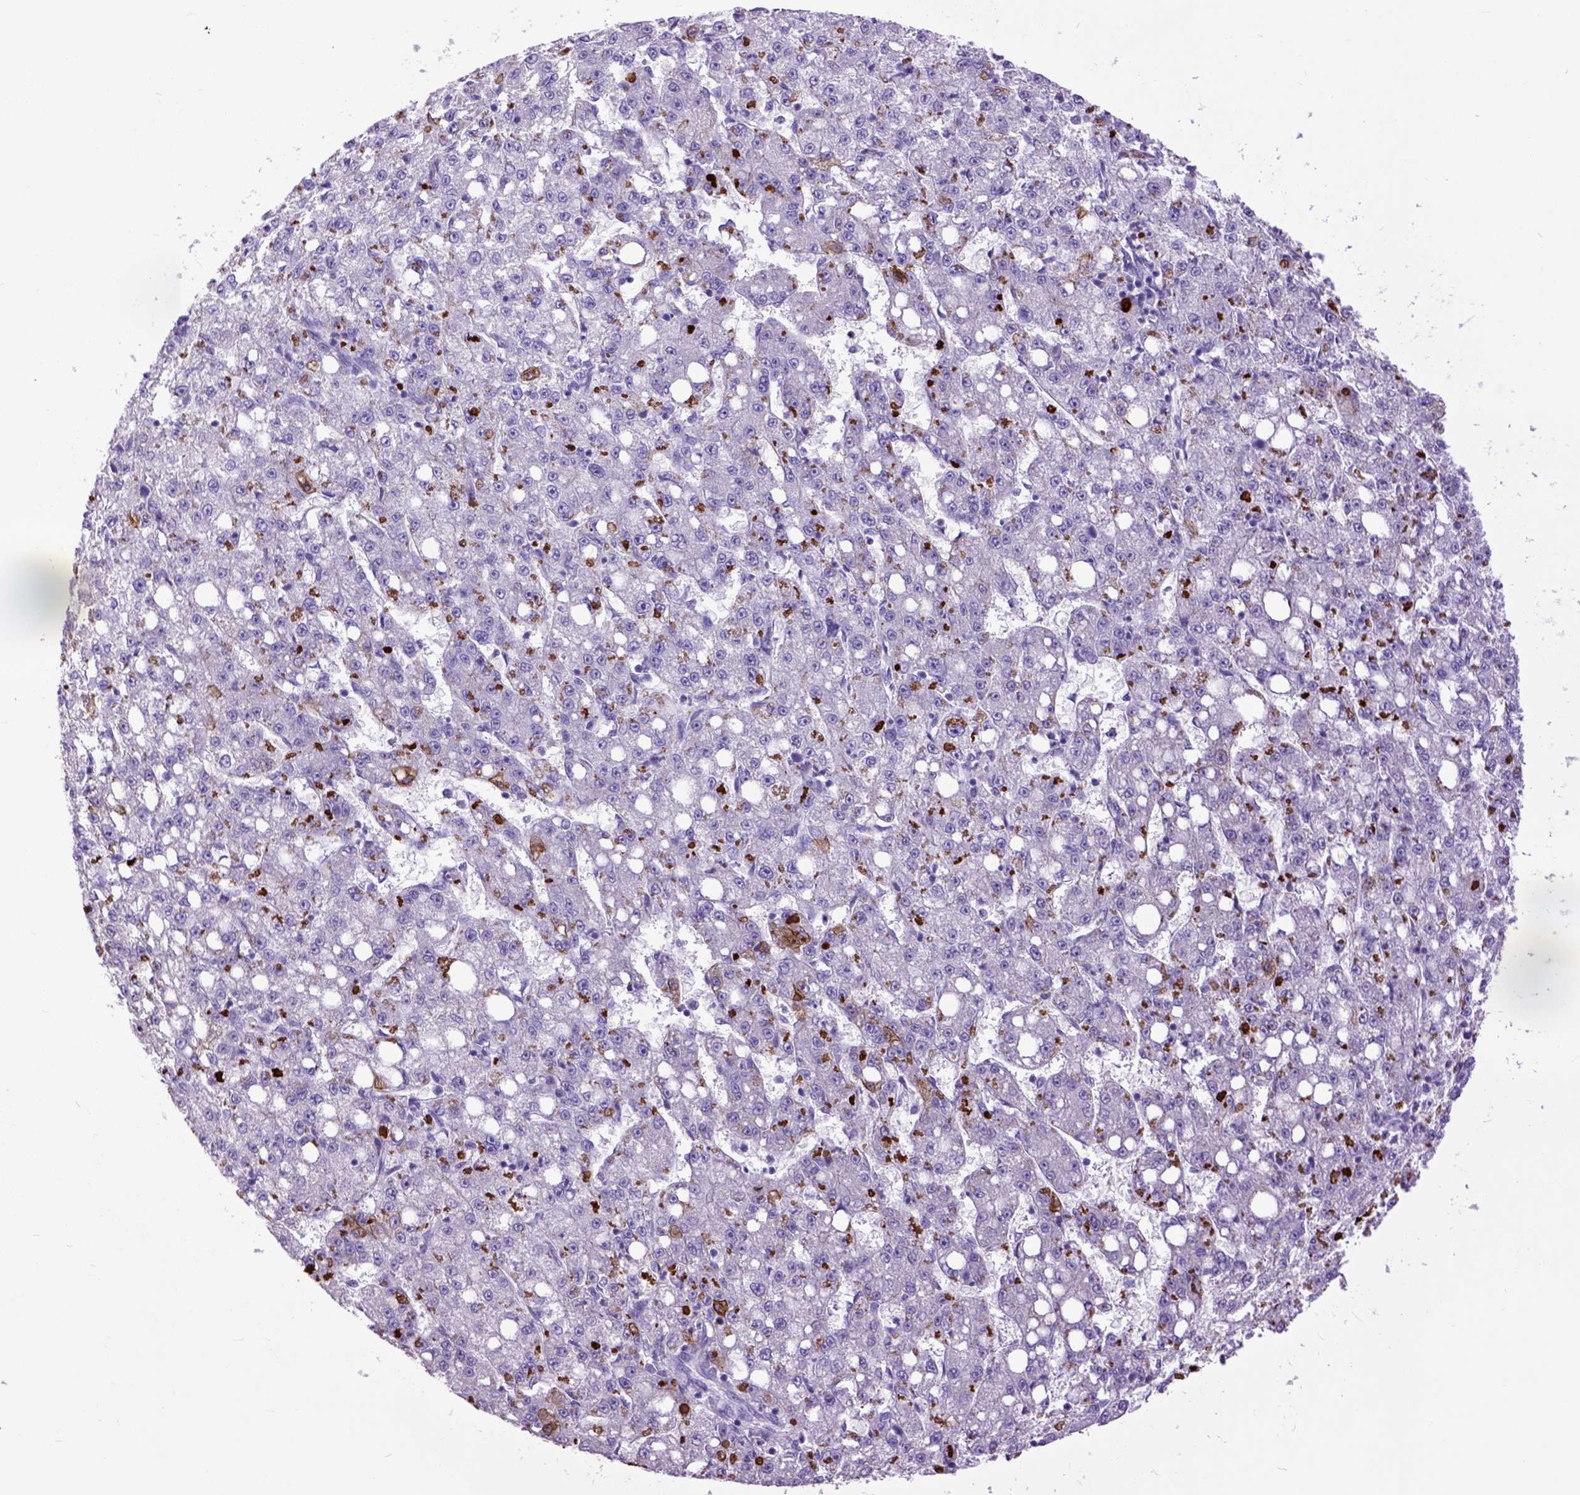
{"staining": {"intensity": "strong", "quantity": "25%-75%", "location": "cytoplasmic/membranous"}, "tissue": "liver cancer", "cell_type": "Tumor cells", "image_type": "cancer", "snomed": [{"axis": "morphology", "description": "Carcinoma, Hepatocellular, NOS"}, {"axis": "topography", "description": "Liver"}], "caption": "An immunohistochemistry (IHC) image of neoplastic tissue is shown. Protein staining in brown highlights strong cytoplasmic/membranous positivity in liver hepatocellular carcinoma within tumor cells.", "gene": "RAB25", "patient": {"sex": "female", "age": 65}}